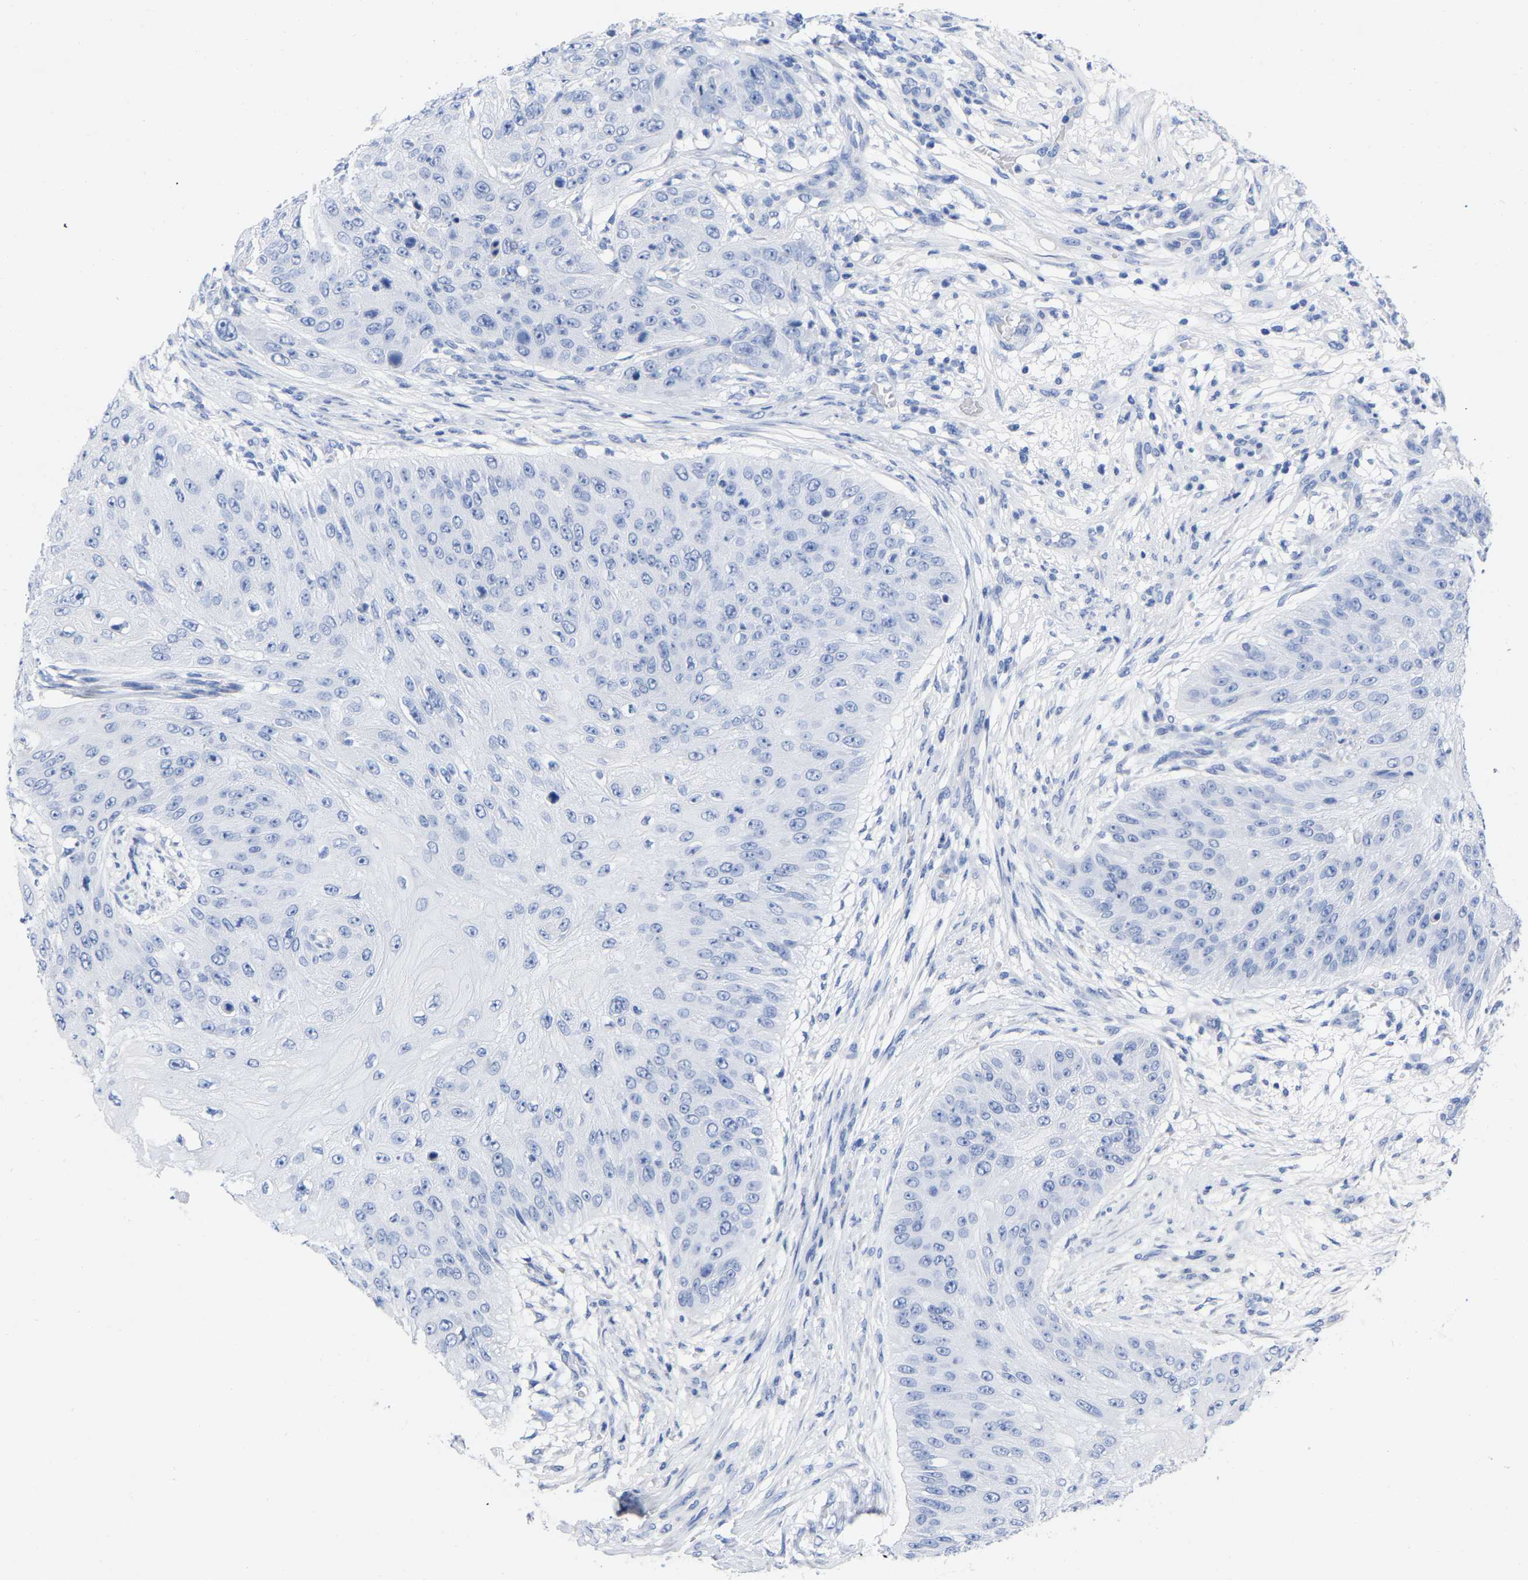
{"staining": {"intensity": "negative", "quantity": "none", "location": "none"}, "tissue": "skin cancer", "cell_type": "Tumor cells", "image_type": "cancer", "snomed": [{"axis": "morphology", "description": "Squamous cell carcinoma, NOS"}, {"axis": "topography", "description": "Skin"}], "caption": "This is a photomicrograph of immunohistochemistry staining of squamous cell carcinoma (skin), which shows no staining in tumor cells. (DAB (3,3'-diaminobenzidine) immunohistochemistry (IHC) with hematoxylin counter stain).", "gene": "HAPLN1", "patient": {"sex": "female", "age": 80}}